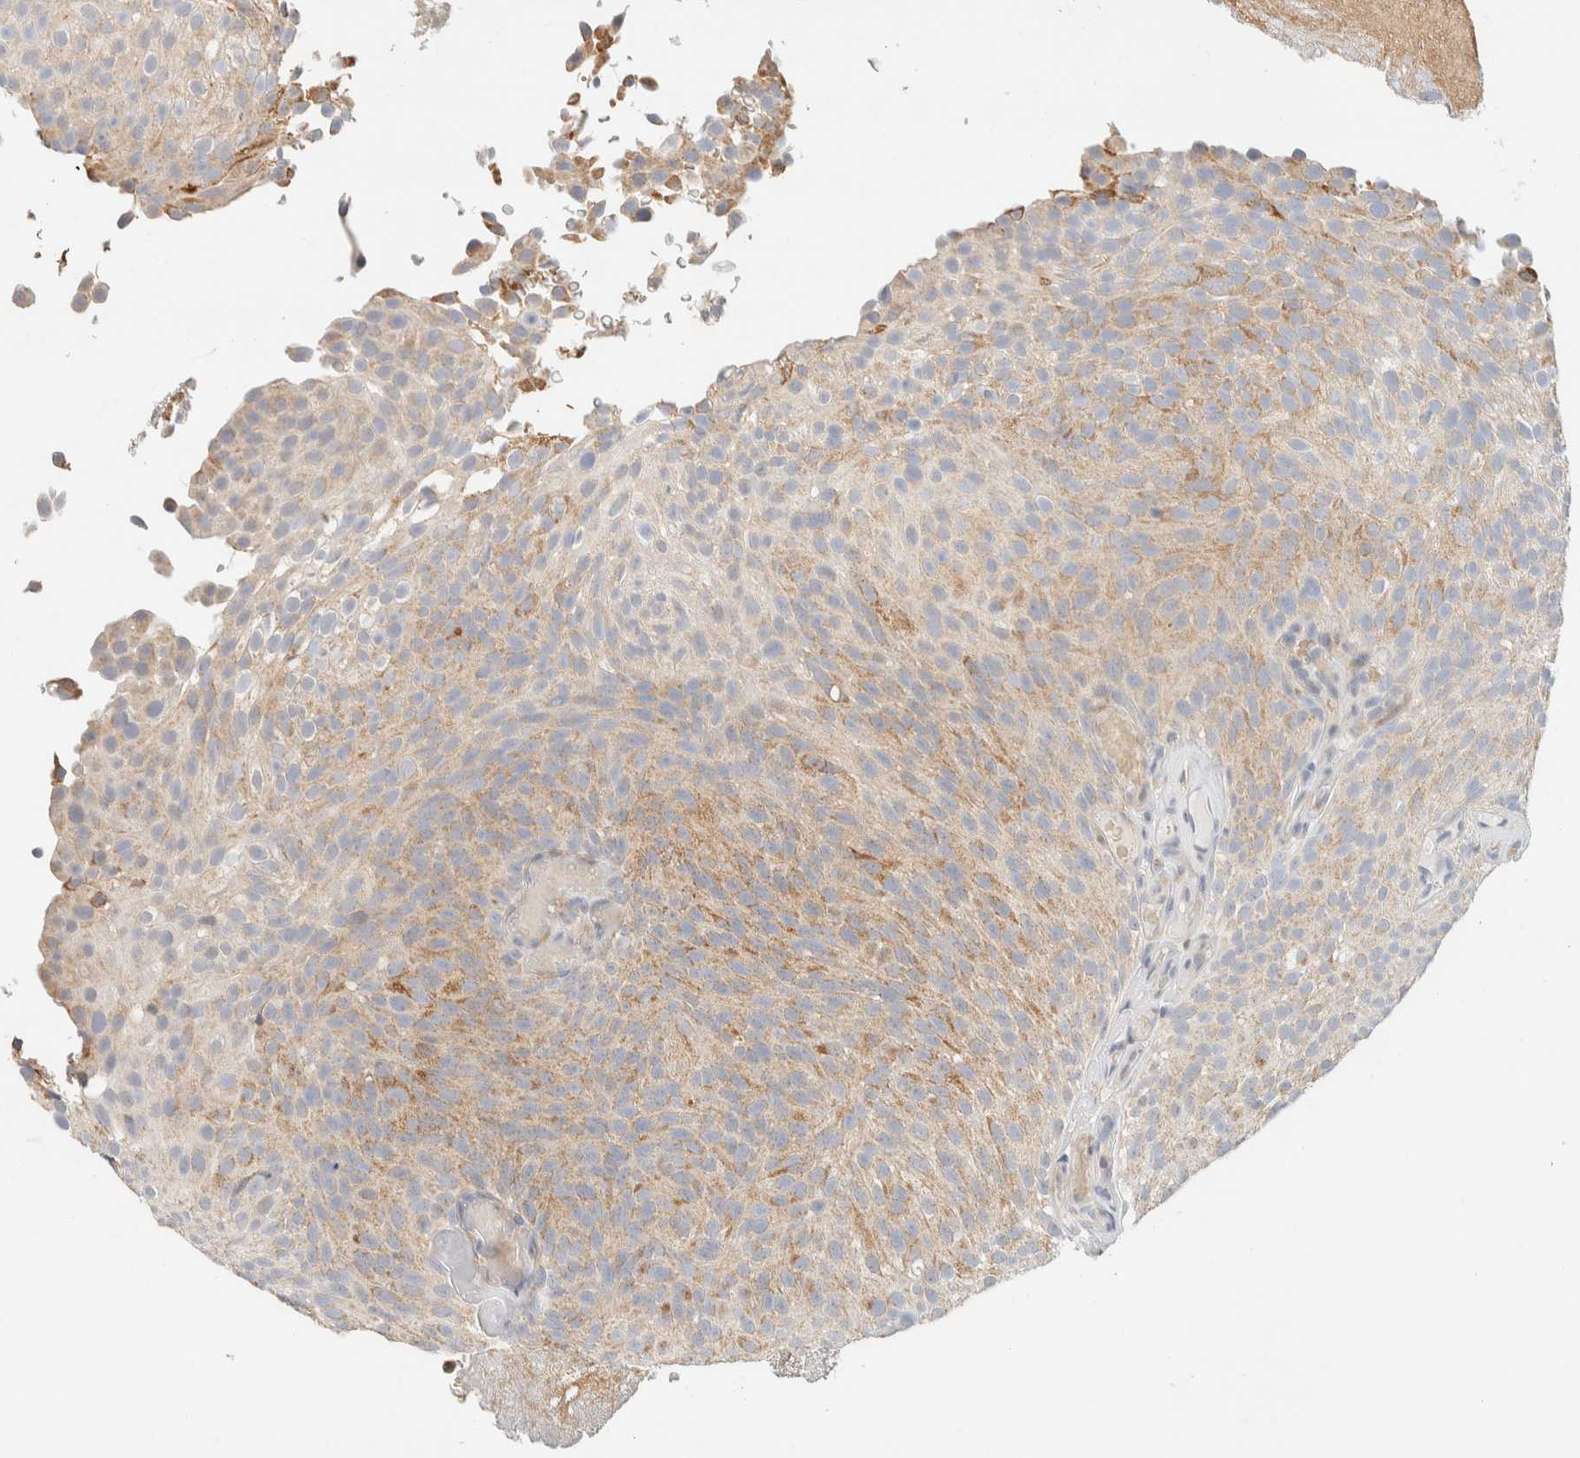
{"staining": {"intensity": "moderate", "quantity": ">75%", "location": "cytoplasmic/membranous"}, "tissue": "urothelial cancer", "cell_type": "Tumor cells", "image_type": "cancer", "snomed": [{"axis": "morphology", "description": "Urothelial carcinoma, Low grade"}, {"axis": "topography", "description": "Urinary bladder"}], "caption": "Urothelial cancer stained for a protein (brown) shows moderate cytoplasmic/membranous positive expression in about >75% of tumor cells.", "gene": "HDHD3", "patient": {"sex": "male", "age": 78}}